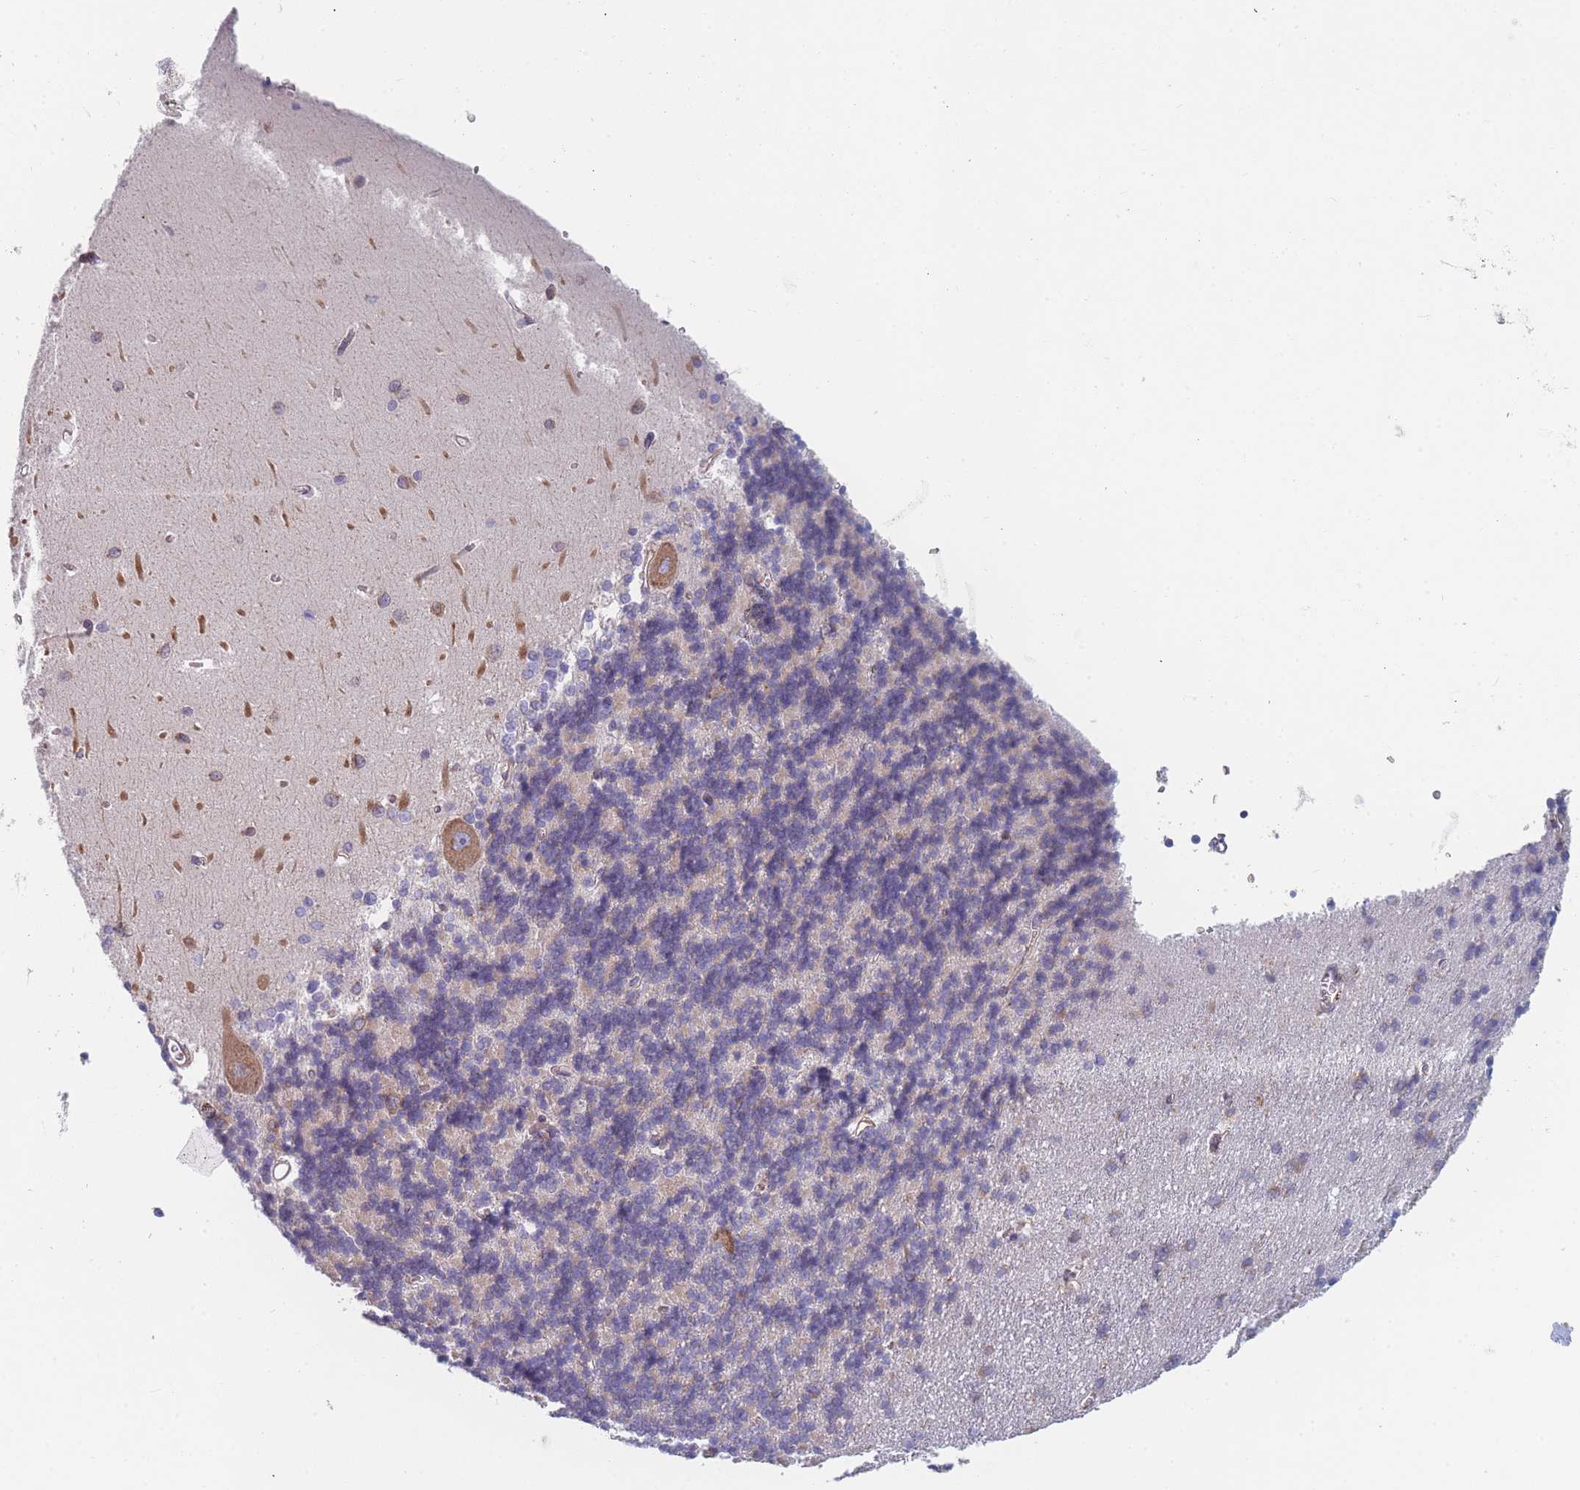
{"staining": {"intensity": "negative", "quantity": "none", "location": "none"}, "tissue": "cerebellum", "cell_type": "Cells in granular layer", "image_type": "normal", "snomed": [{"axis": "morphology", "description": "Normal tissue, NOS"}, {"axis": "topography", "description": "Cerebellum"}], "caption": "IHC micrograph of normal human cerebellum stained for a protein (brown), which reveals no staining in cells in granular layer.", "gene": "OR7C2", "patient": {"sex": "male", "age": 37}}